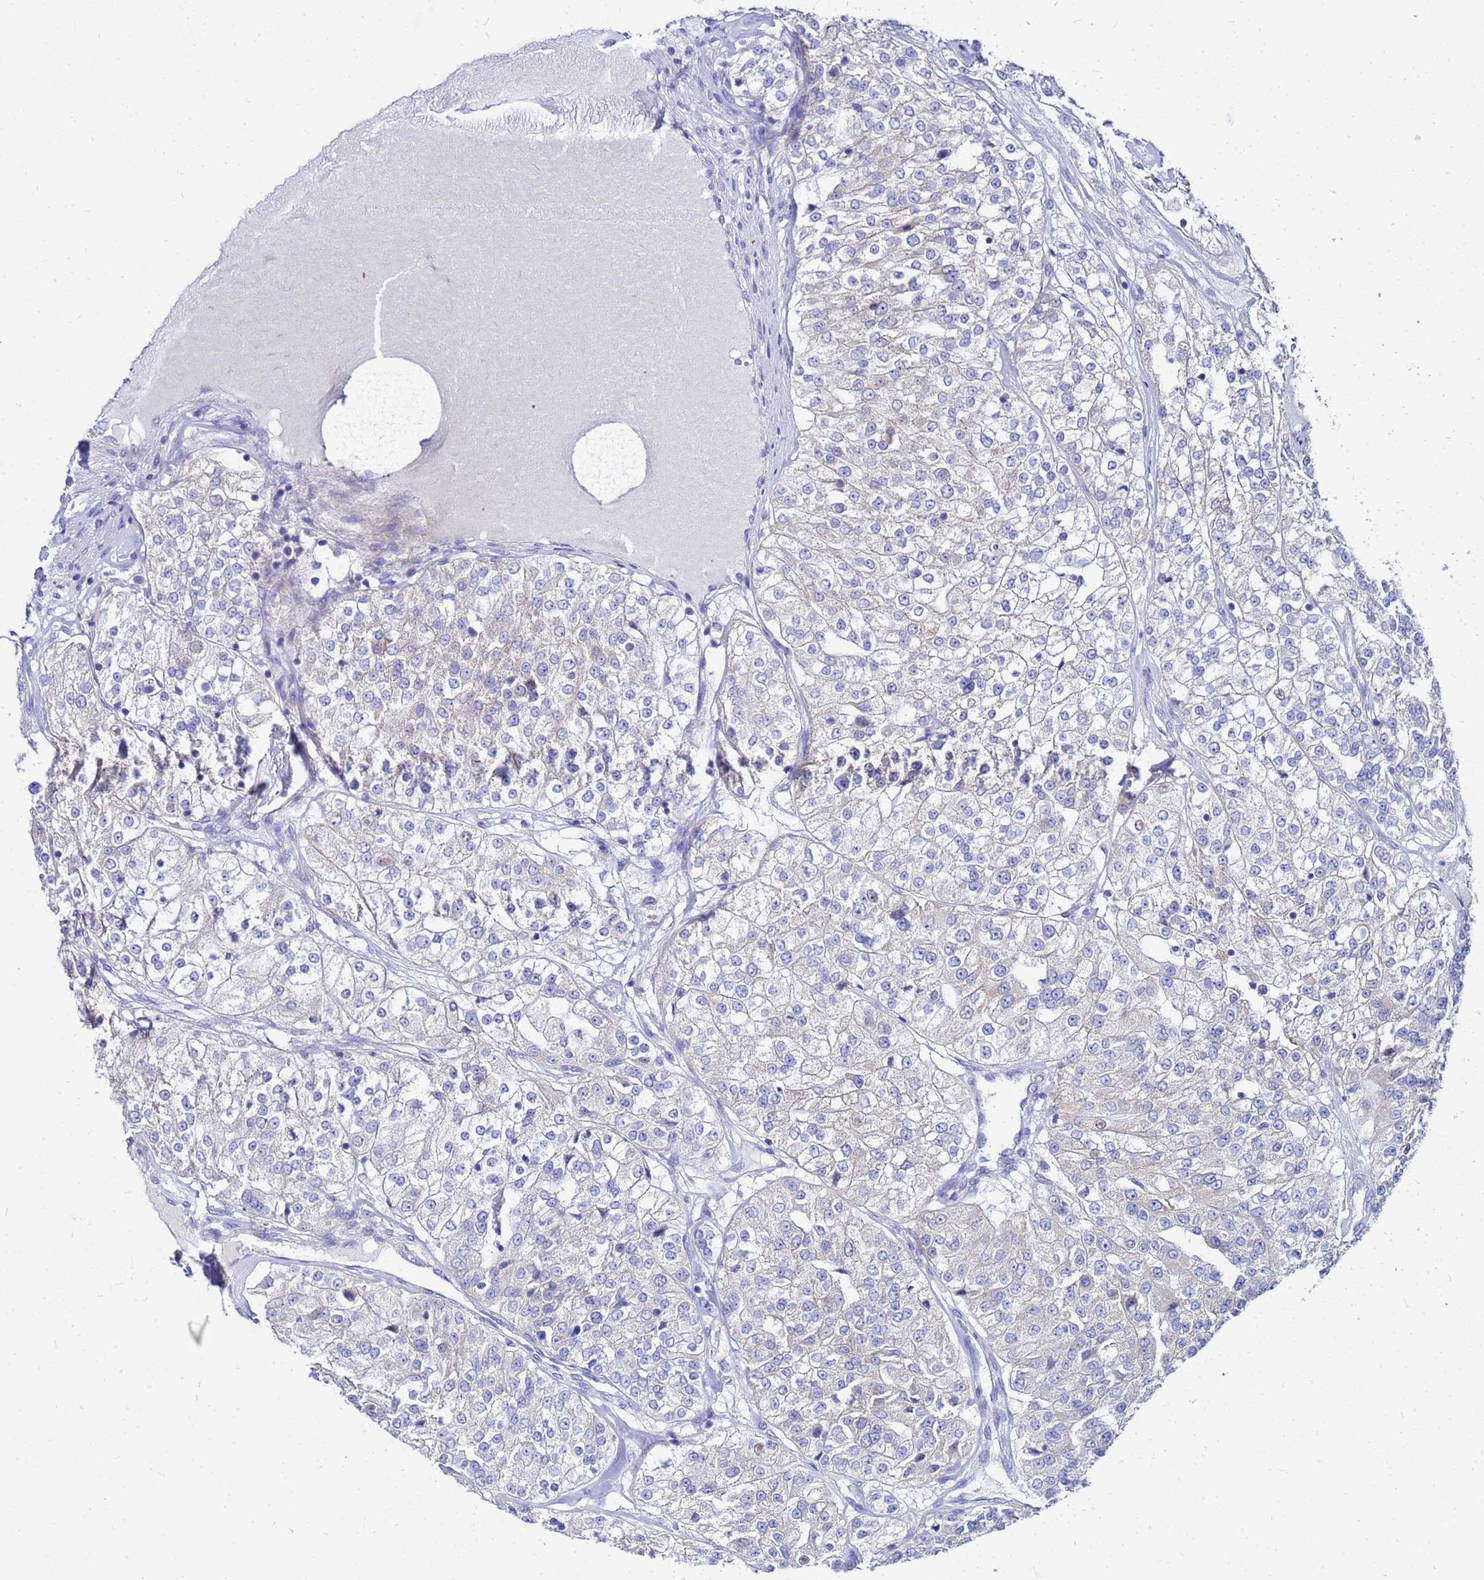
{"staining": {"intensity": "negative", "quantity": "none", "location": "none"}, "tissue": "renal cancer", "cell_type": "Tumor cells", "image_type": "cancer", "snomed": [{"axis": "morphology", "description": "Adenocarcinoma, NOS"}, {"axis": "topography", "description": "Kidney"}], "caption": "High power microscopy image of an IHC histopathology image of adenocarcinoma (renal), revealing no significant positivity in tumor cells.", "gene": "FAHD2A", "patient": {"sex": "female", "age": 63}}